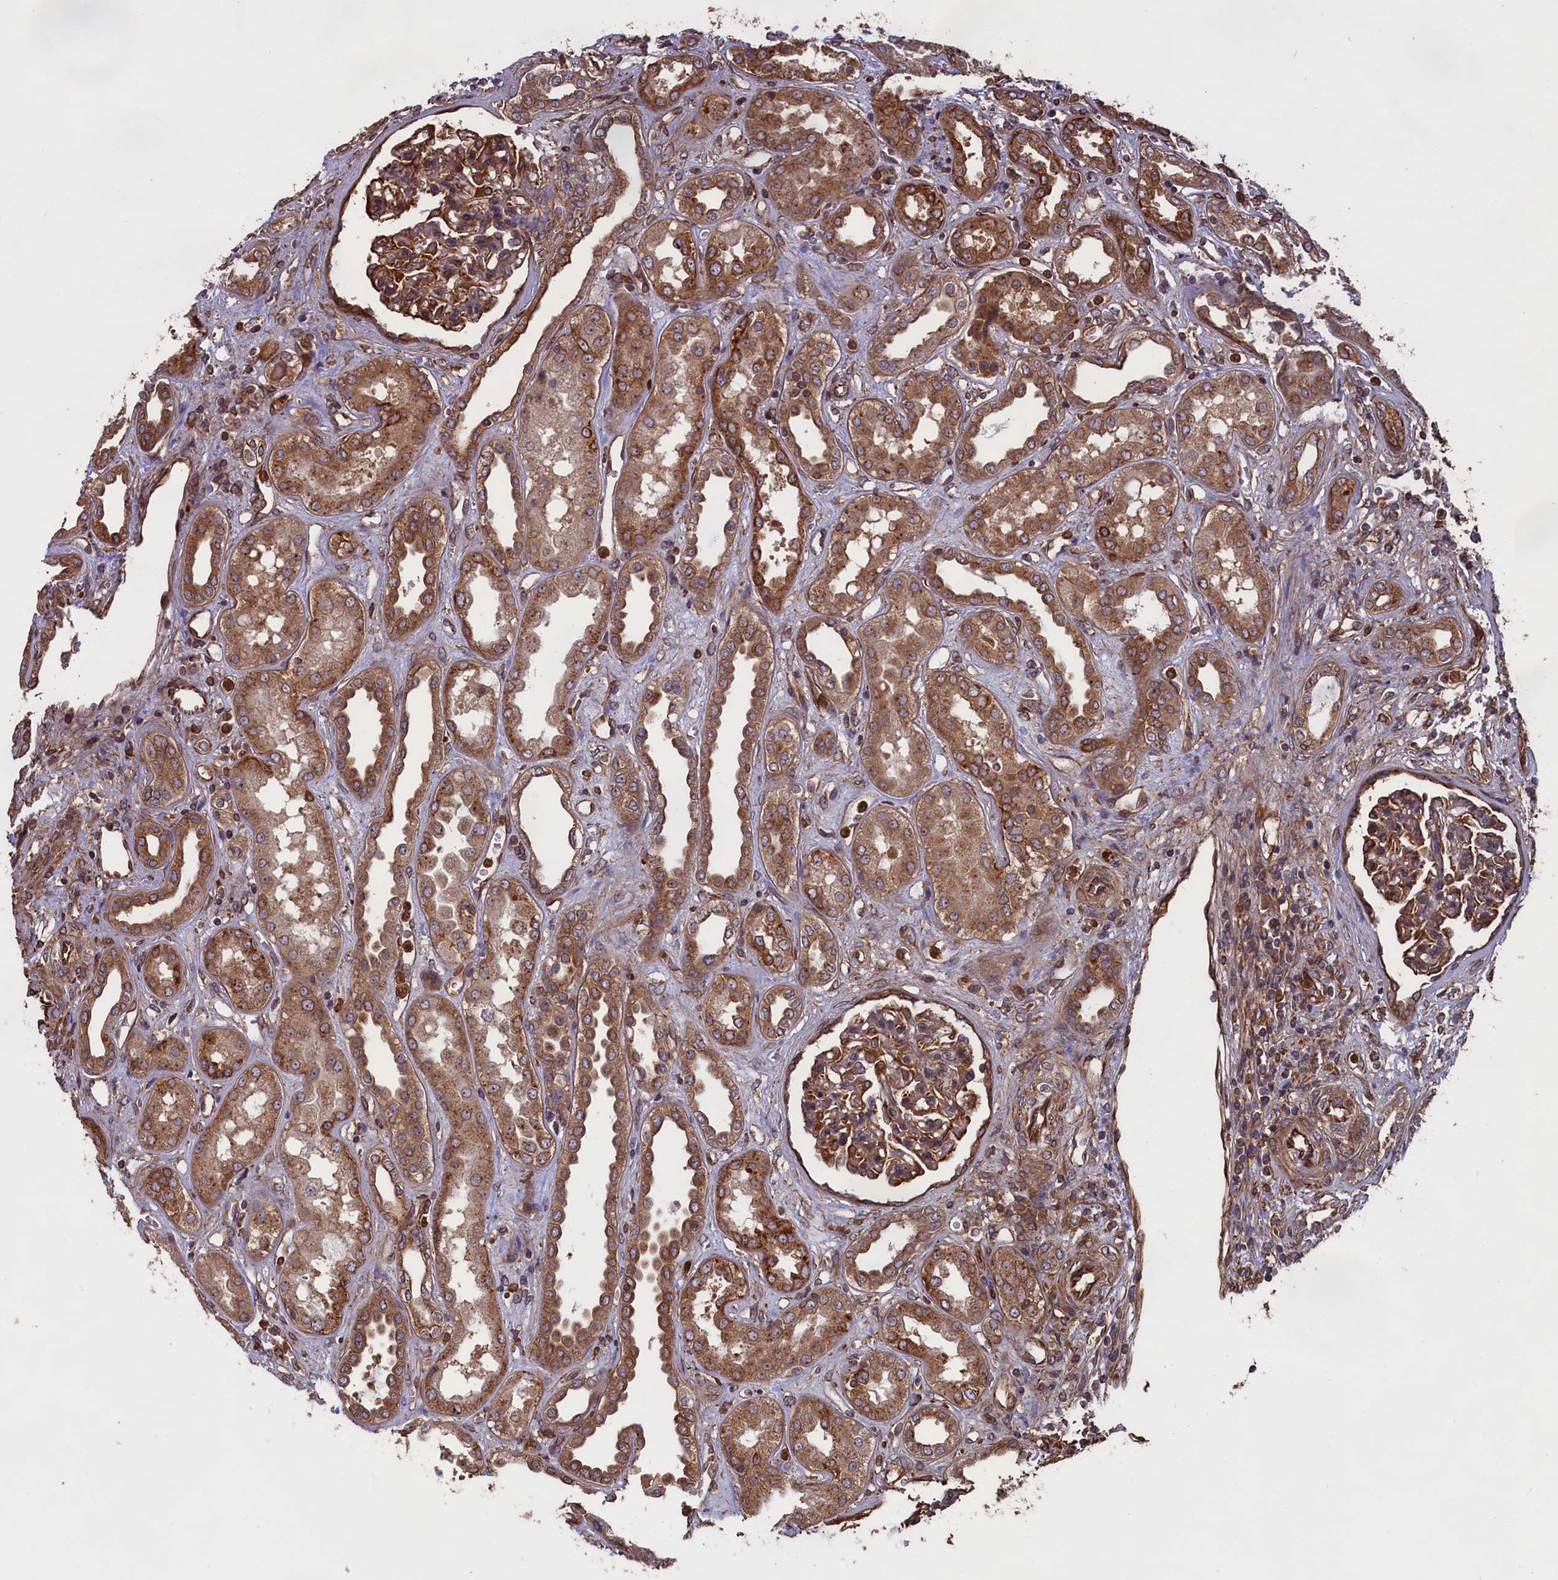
{"staining": {"intensity": "moderate", "quantity": "25%-75%", "location": "cytoplasmic/membranous"}, "tissue": "kidney", "cell_type": "Cells in glomeruli", "image_type": "normal", "snomed": [{"axis": "morphology", "description": "Normal tissue, NOS"}, {"axis": "topography", "description": "Kidney"}], "caption": "Immunohistochemical staining of benign human kidney displays medium levels of moderate cytoplasmic/membranous staining in about 25%-75% of cells in glomeruli.", "gene": "CCDC124", "patient": {"sex": "male", "age": 59}}